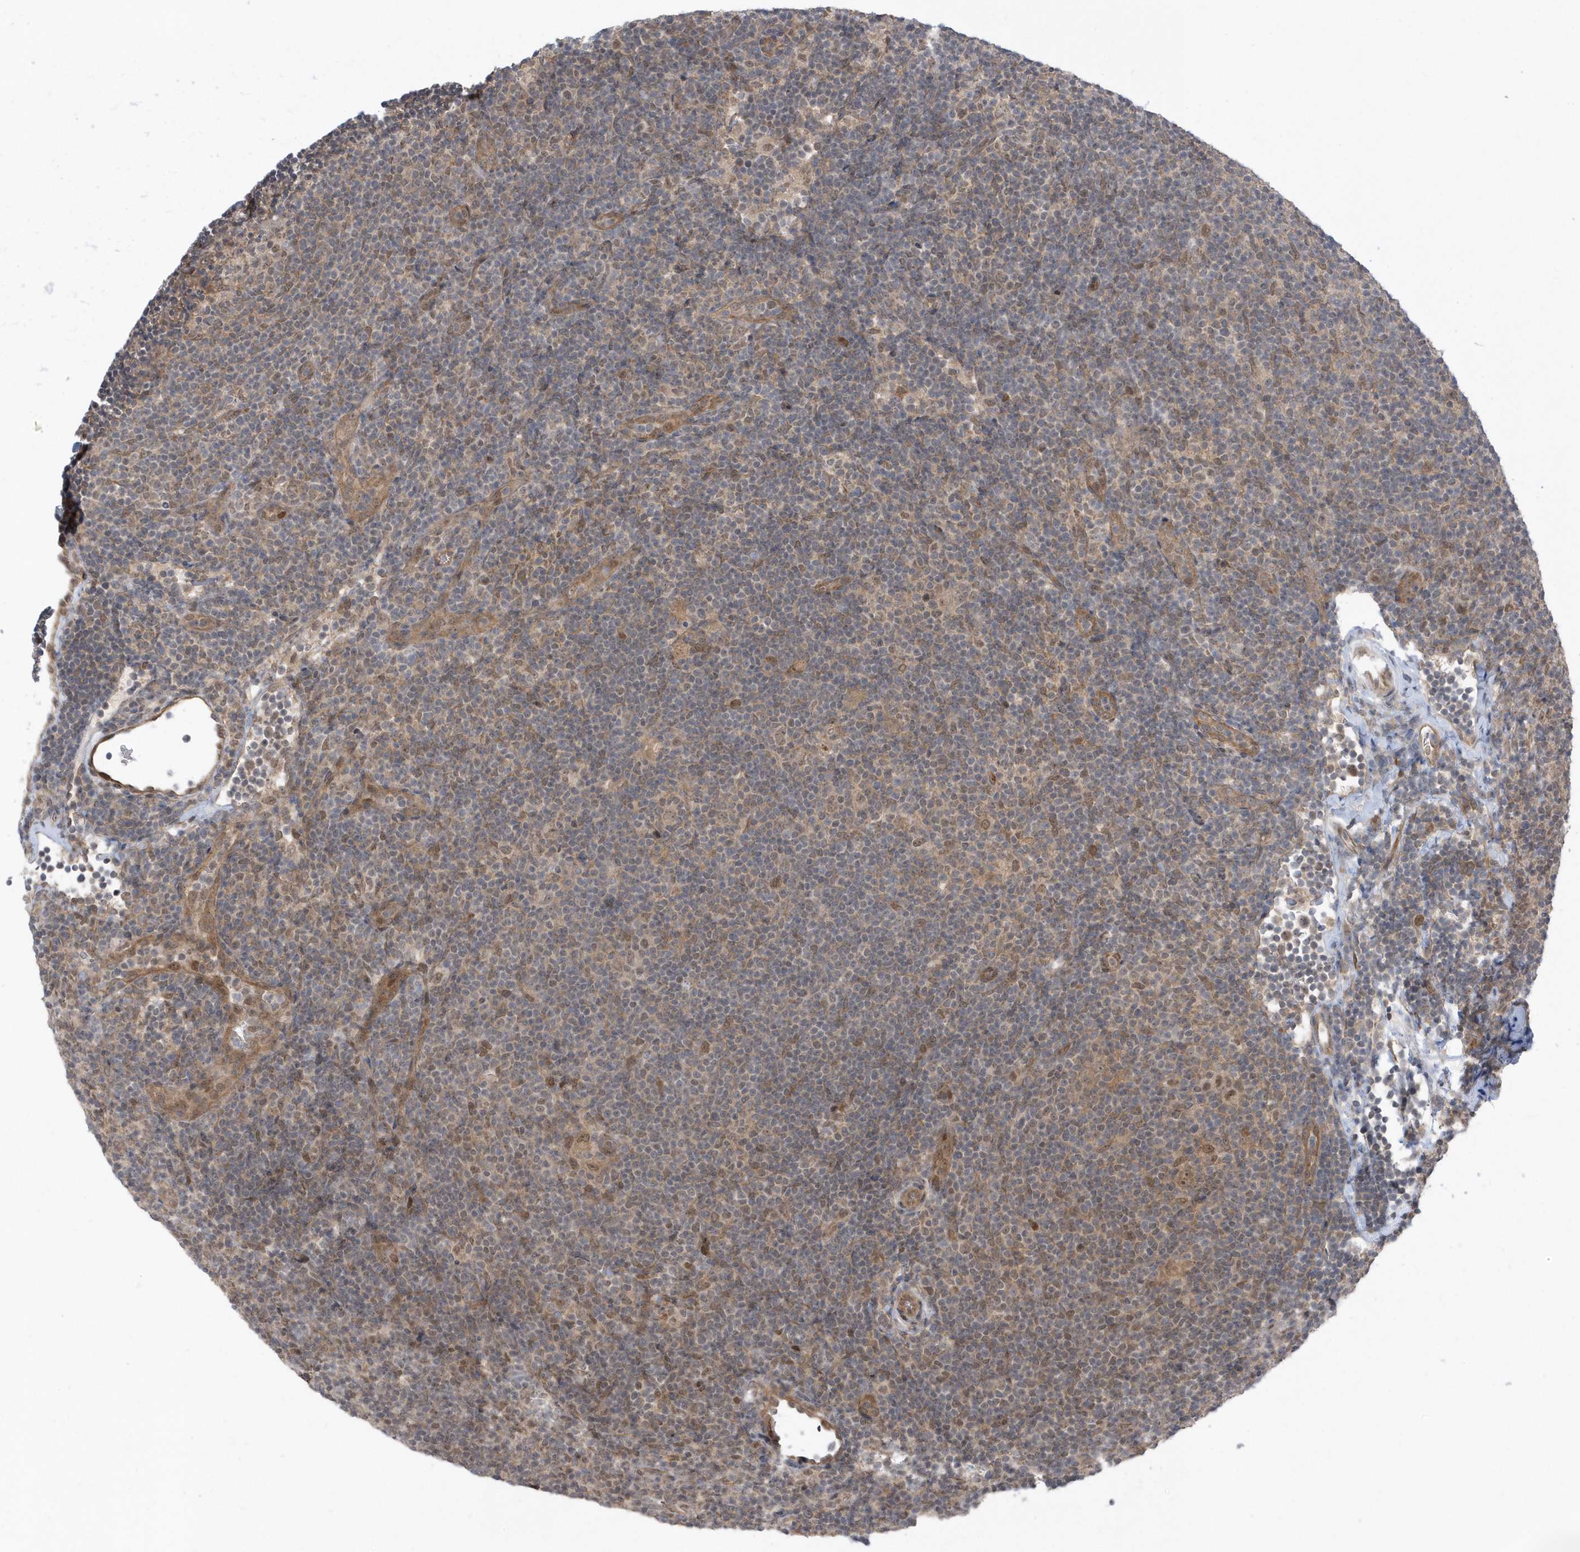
{"staining": {"intensity": "weak", "quantity": ">75%", "location": "cytoplasmic/membranous,nuclear"}, "tissue": "lymphoma", "cell_type": "Tumor cells", "image_type": "cancer", "snomed": [{"axis": "morphology", "description": "Hodgkin's disease, NOS"}, {"axis": "topography", "description": "Lymph node"}], "caption": "High-magnification brightfield microscopy of Hodgkin's disease stained with DAB (3,3'-diaminobenzidine) (brown) and counterstained with hematoxylin (blue). tumor cells exhibit weak cytoplasmic/membranous and nuclear expression is seen in about>75% of cells.", "gene": "USP53", "patient": {"sex": "female", "age": 57}}